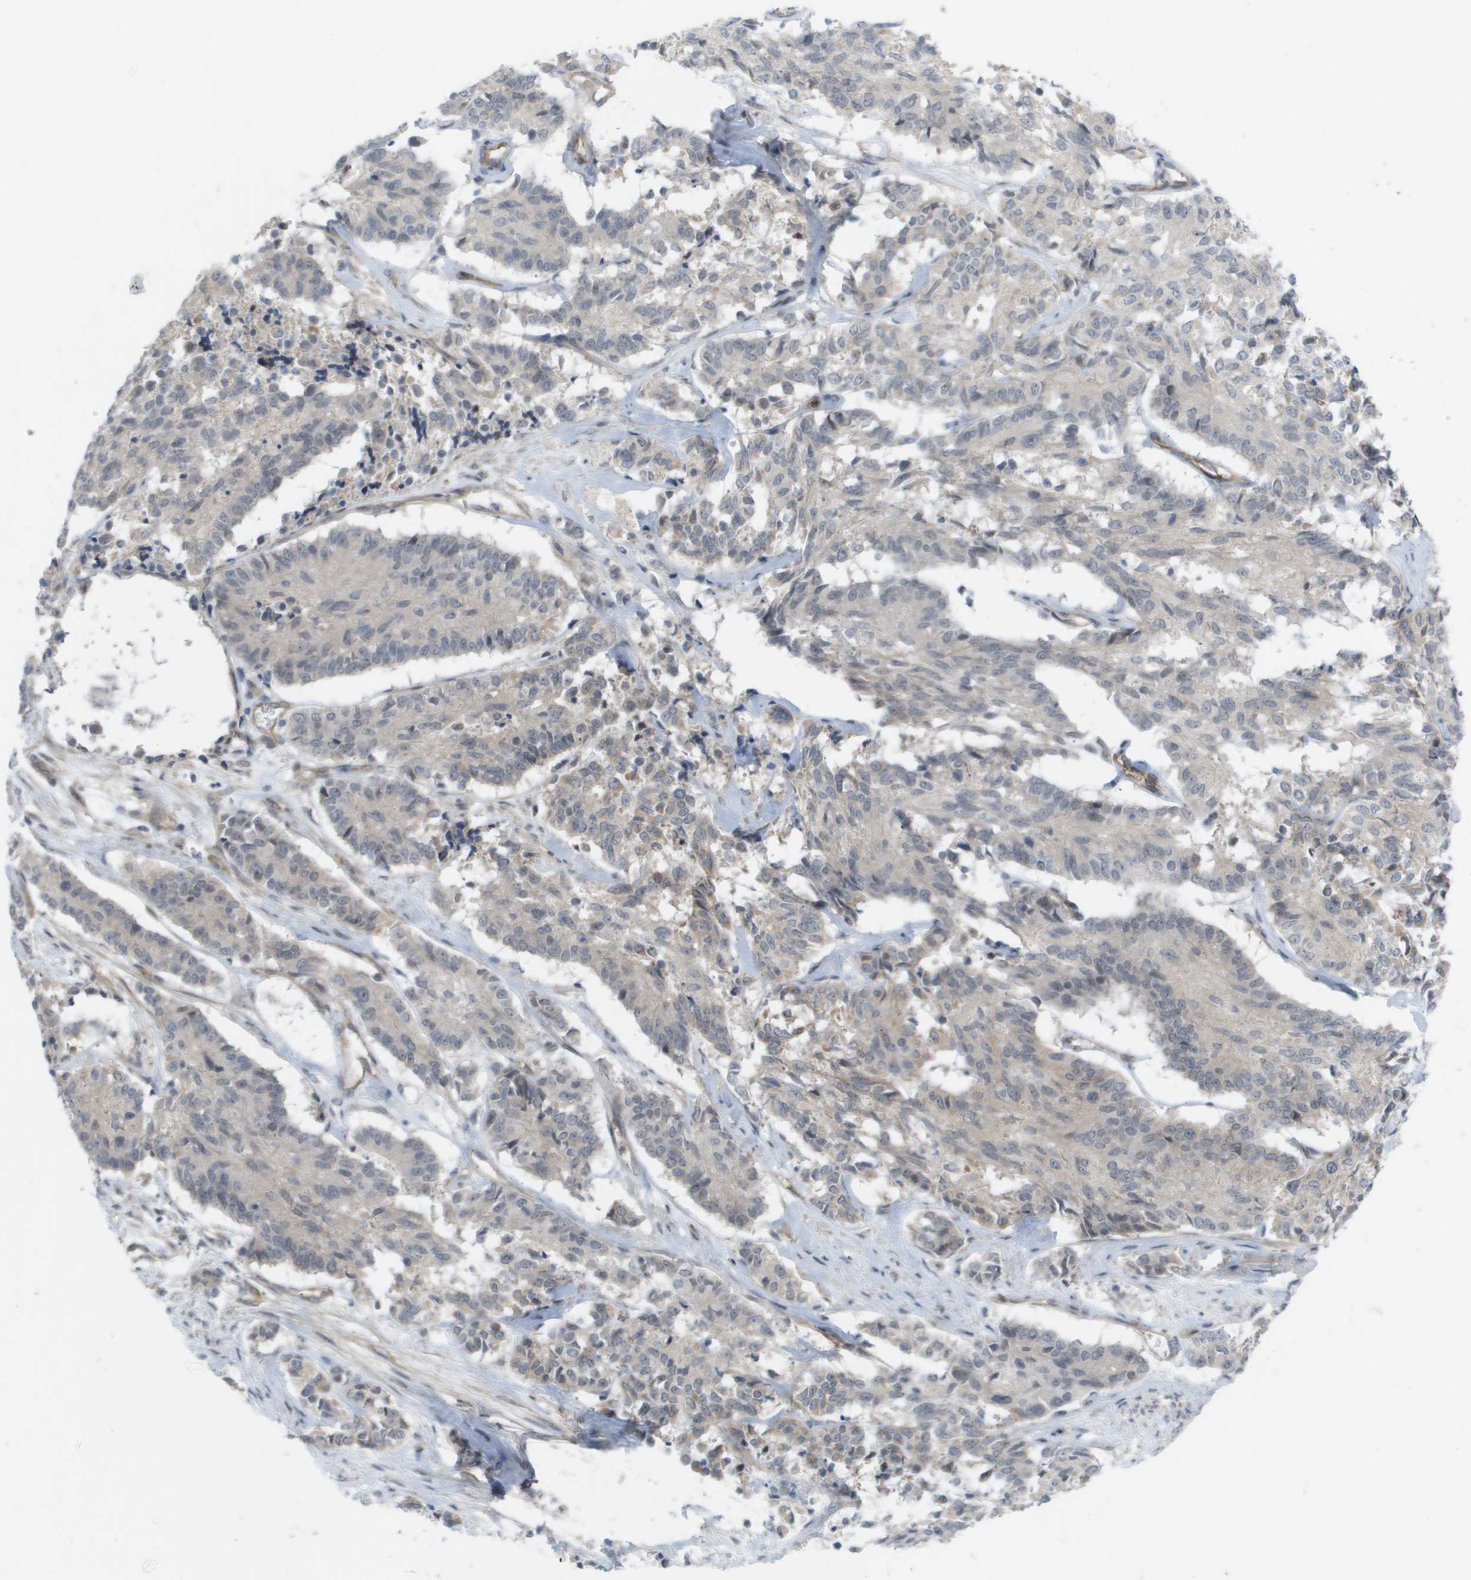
{"staining": {"intensity": "negative", "quantity": "none", "location": "none"}, "tissue": "cervical cancer", "cell_type": "Tumor cells", "image_type": "cancer", "snomed": [{"axis": "morphology", "description": "Squamous cell carcinoma, NOS"}, {"axis": "topography", "description": "Cervix"}], "caption": "Tumor cells show no significant protein expression in cervical cancer (squamous cell carcinoma). The staining was performed using DAB to visualize the protein expression in brown, while the nuclei were stained in blue with hematoxylin (Magnification: 20x).", "gene": "MTARC2", "patient": {"sex": "female", "age": 35}}